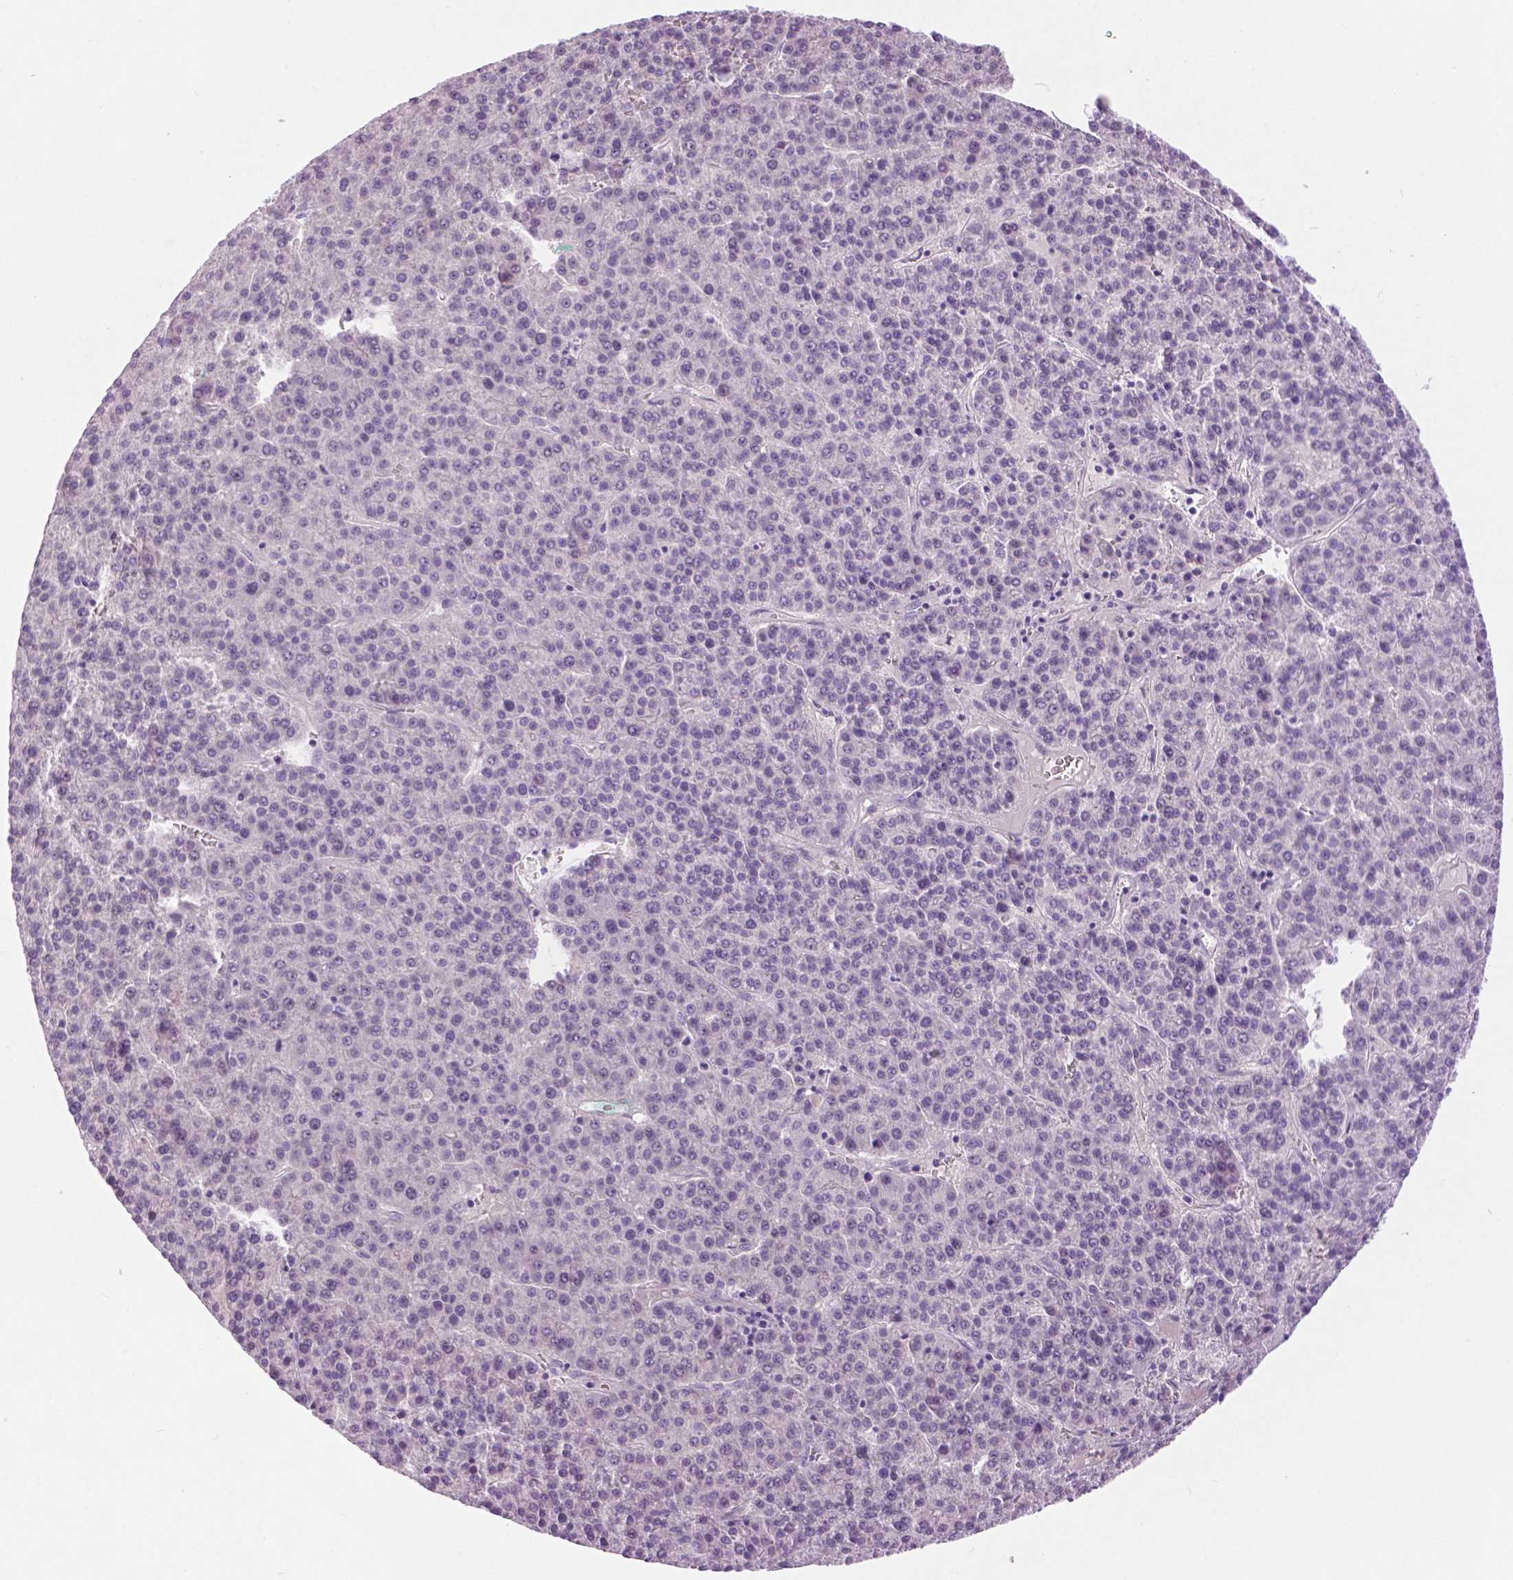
{"staining": {"intensity": "negative", "quantity": "none", "location": "none"}, "tissue": "liver cancer", "cell_type": "Tumor cells", "image_type": "cancer", "snomed": [{"axis": "morphology", "description": "Carcinoma, Hepatocellular, NOS"}, {"axis": "topography", "description": "Liver"}], "caption": "Tumor cells show no significant staining in liver cancer (hepatocellular carcinoma). (DAB IHC visualized using brightfield microscopy, high magnification).", "gene": "TP53TG5", "patient": {"sex": "female", "age": 58}}